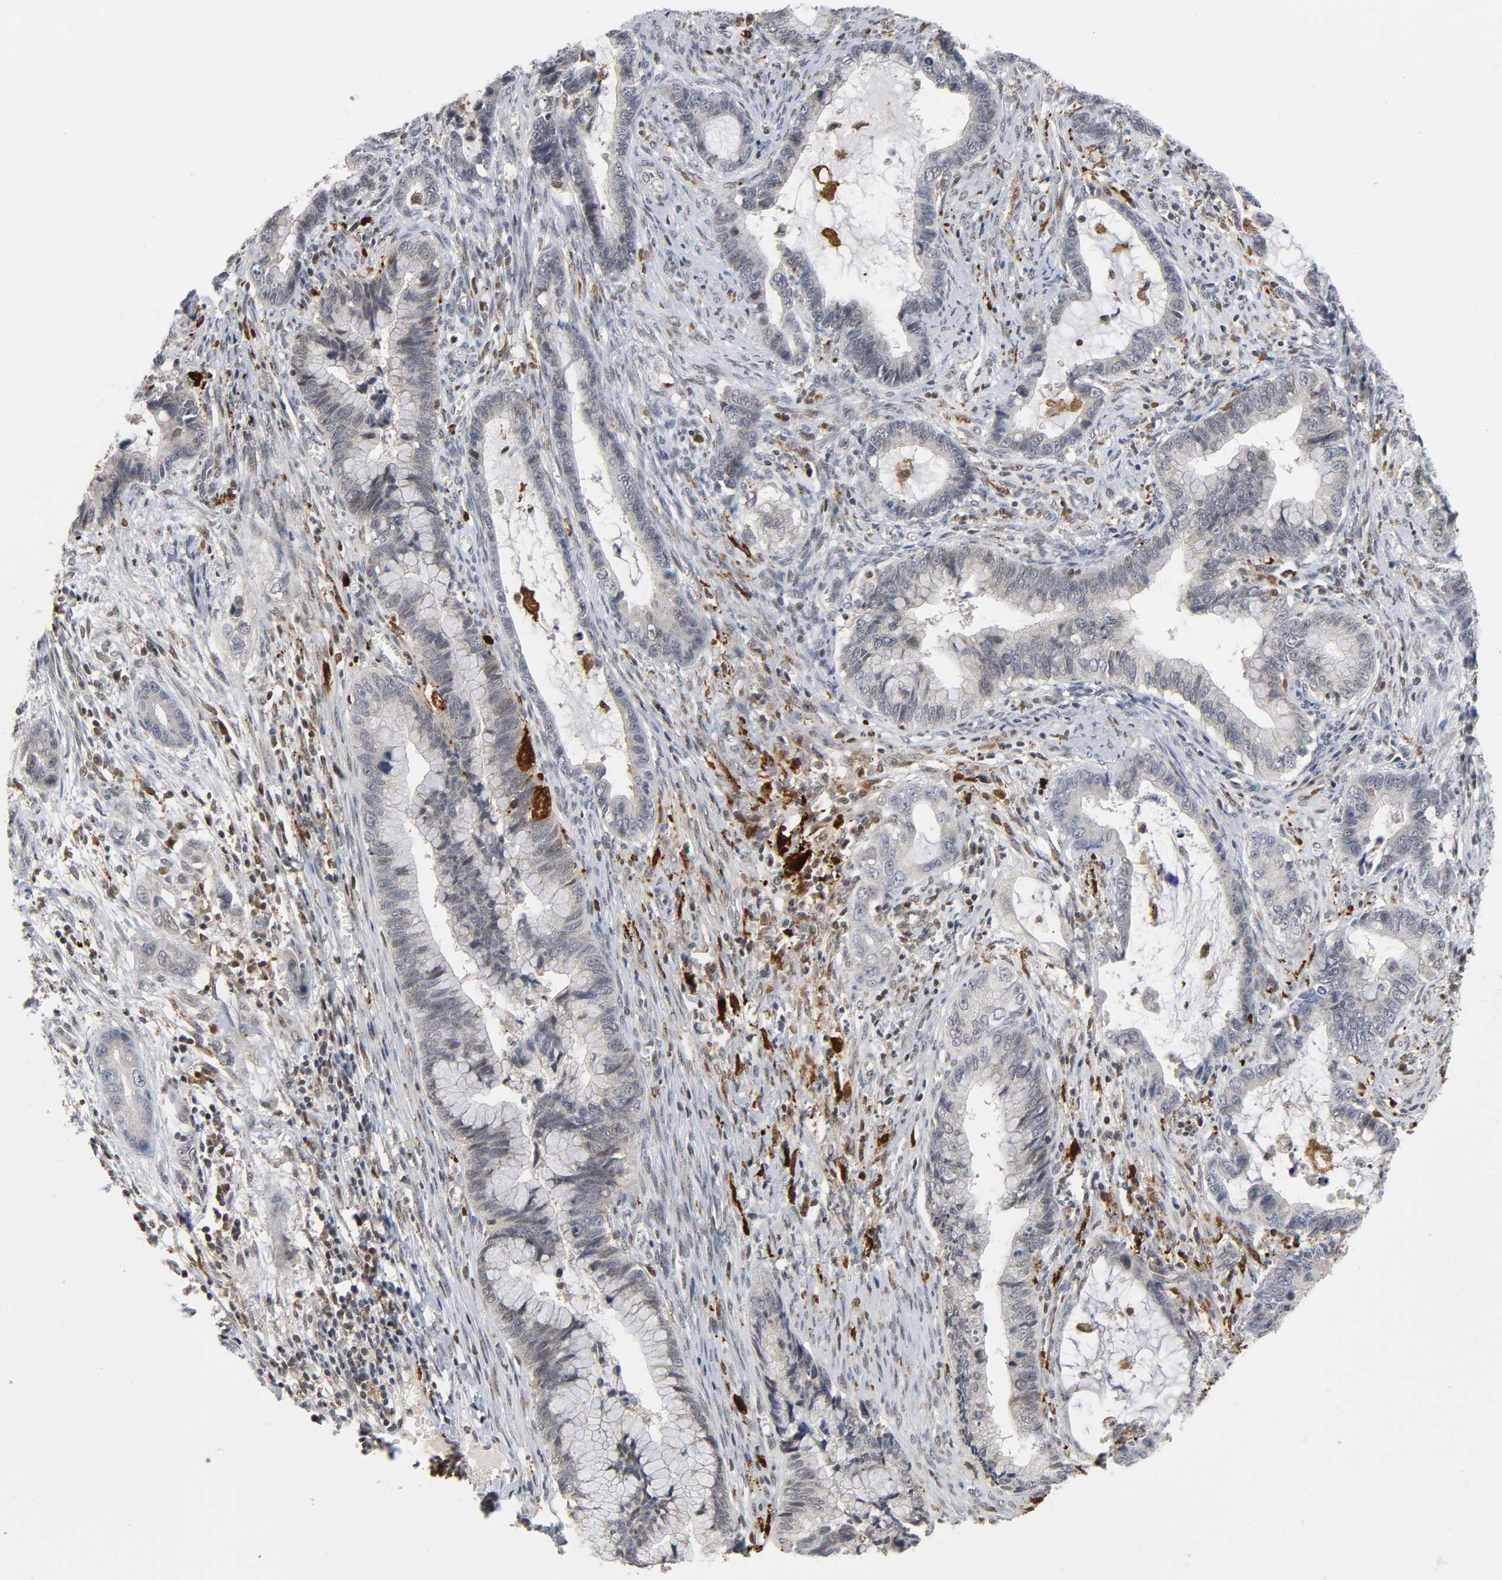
{"staining": {"intensity": "negative", "quantity": "none", "location": "none"}, "tissue": "cervical cancer", "cell_type": "Tumor cells", "image_type": "cancer", "snomed": [{"axis": "morphology", "description": "Adenocarcinoma, NOS"}, {"axis": "topography", "description": "Cervix"}], "caption": "Immunohistochemistry of human cervical cancer demonstrates no staining in tumor cells. The staining is performed using DAB brown chromogen with nuclei counter-stained in using hematoxylin.", "gene": "KAT2B", "patient": {"sex": "female", "age": 44}}